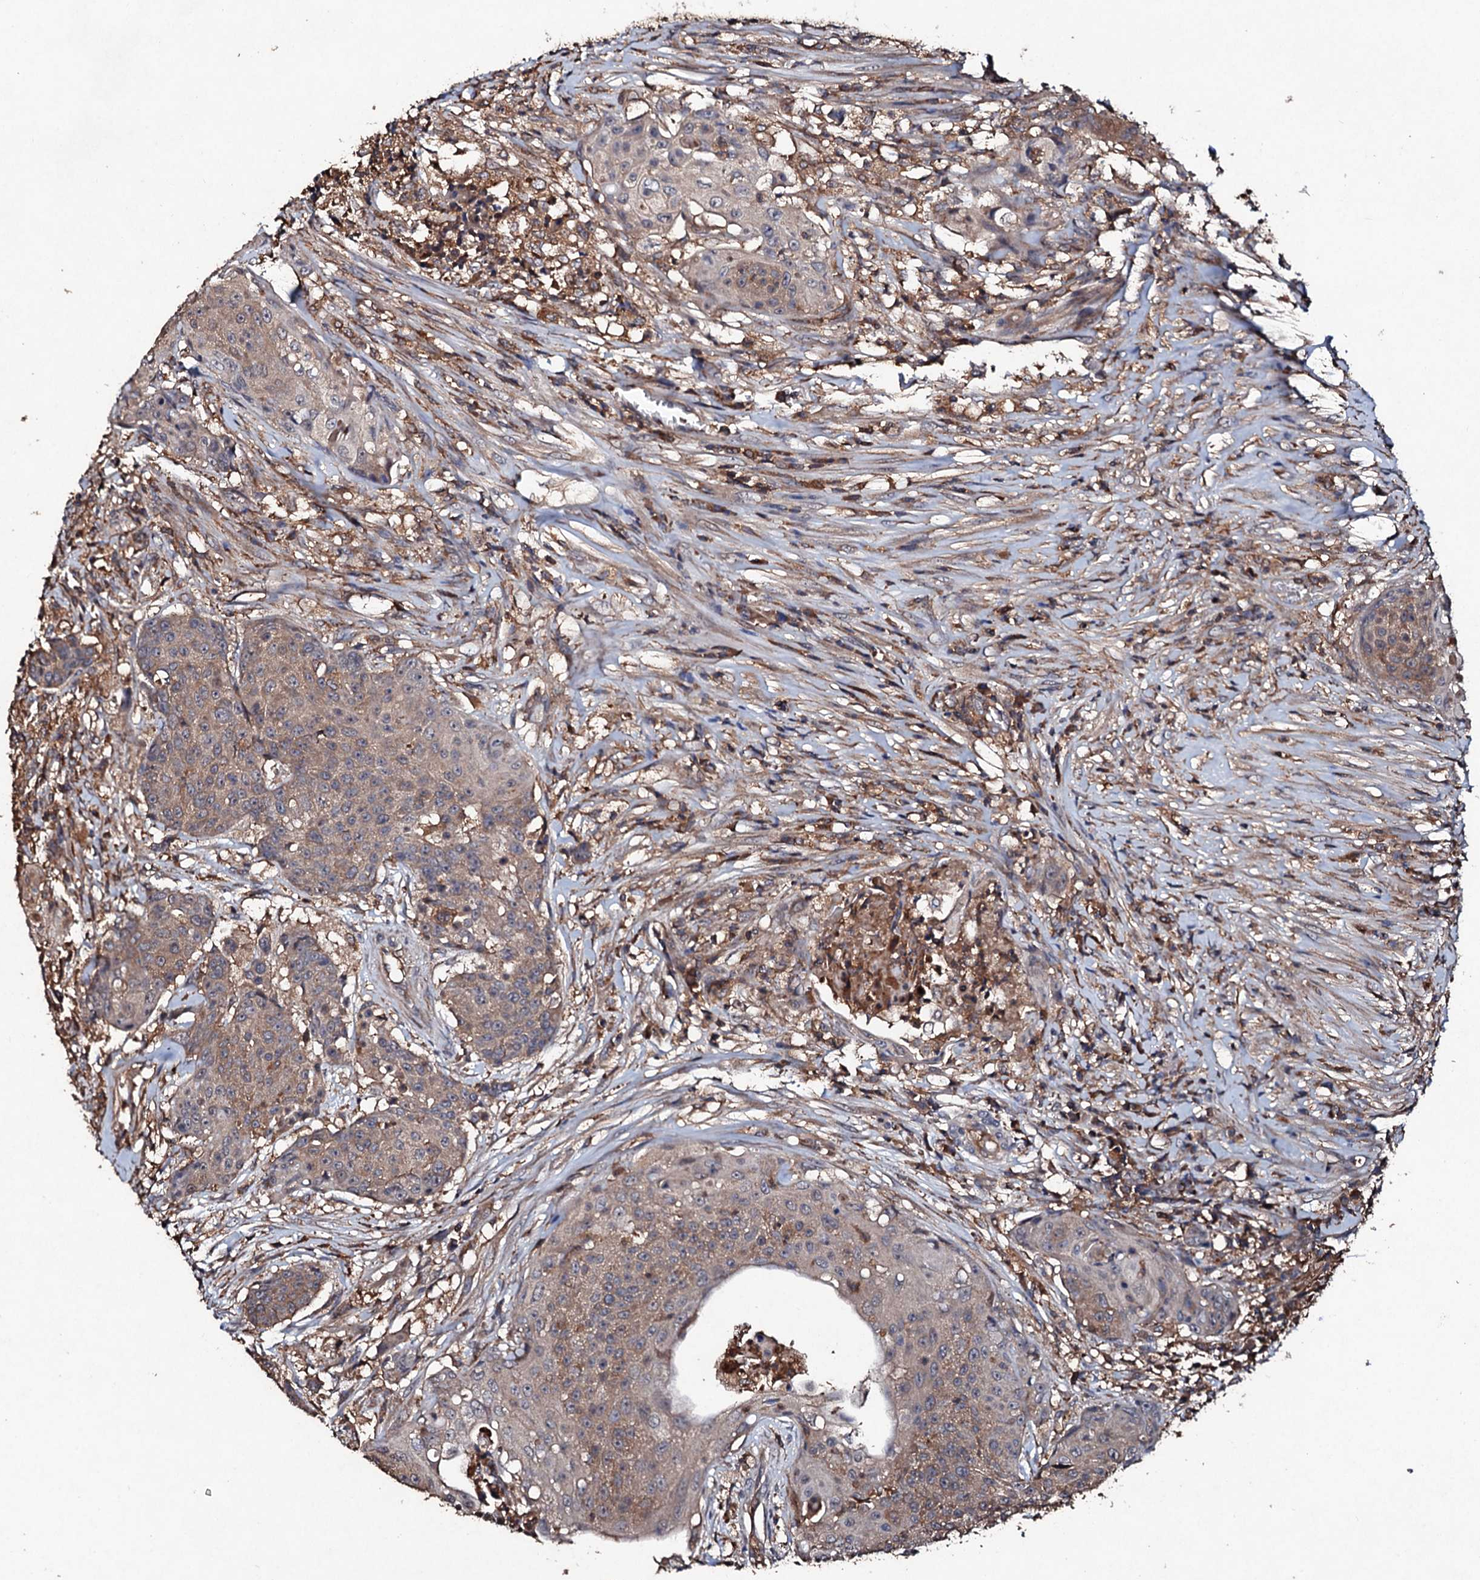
{"staining": {"intensity": "weak", "quantity": "25%-75%", "location": "cytoplasmic/membranous"}, "tissue": "urothelial cancer", "cell_type": "Tumor cells", "image_type": "cancer", "snomed": [{"axis": "morphology", "description": "Urothelial carcinoma, High grade"}, {"axis": "topography", "description": "Urinary bladder"}], "caption": "The photomicrograph exhibits immunohistochemical staining of urothelial cancer. There is weak cytoplasmic/membranous positivity is appreciated in approximately 25%-75% of tumor cells. (DAB = brown stain, brightfield microscopy at high magnification).", "gene": "KERA", "patient": {"sex": "female", "age": 63}}